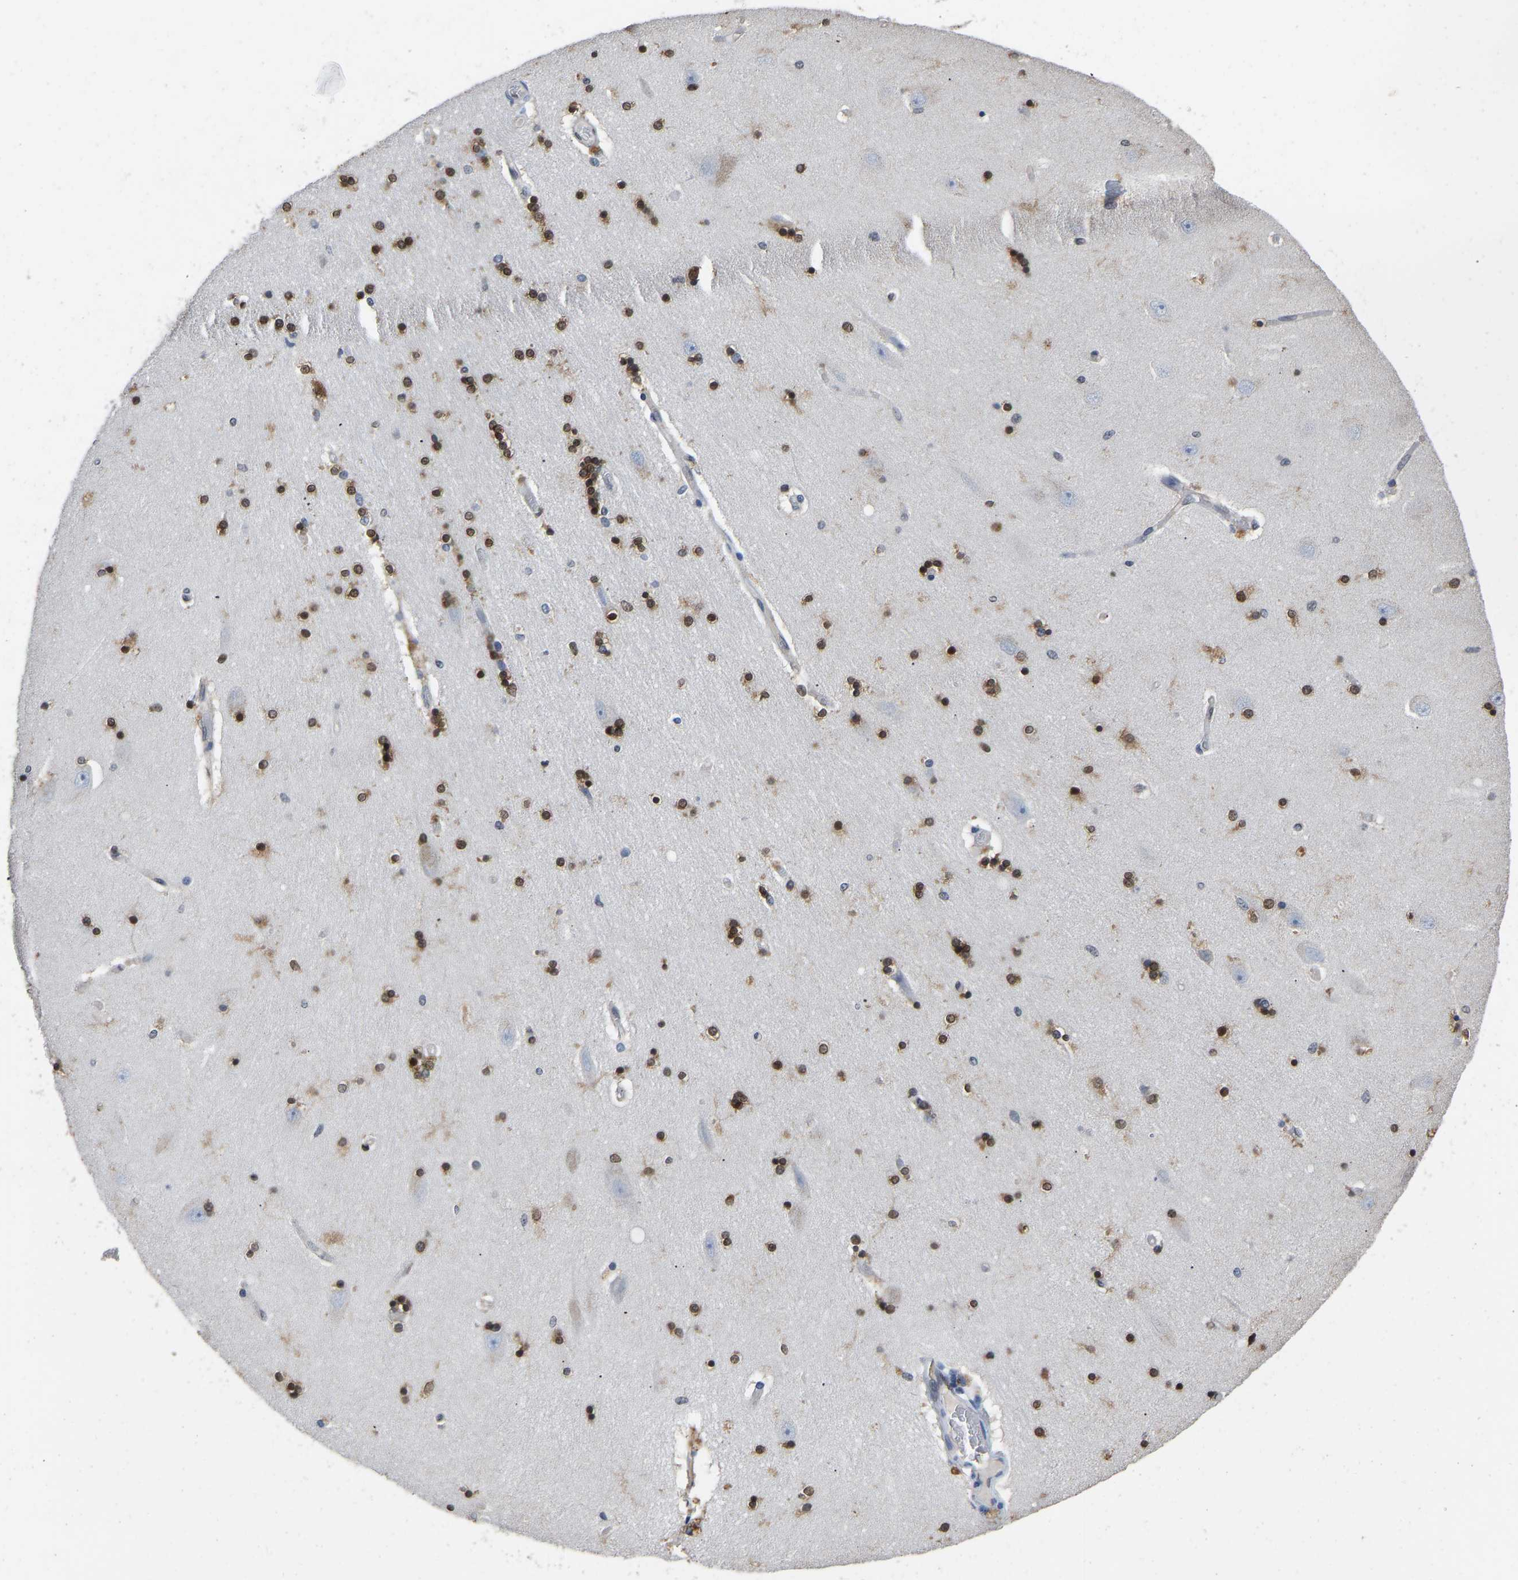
{"staining": {"intensity": "moderate", "quantity": ">75%", "location": "nuclear"}, "tissue": "hippocampus", "cell_type": "Glial cells", "image_type": "normal", "snomed": [{"axis": "morphology", "description": "Normal tissue, NOS"}, {"axis": "topography", "description": "Hippocampus"}], "caption": "Protein analysis of unremarkable hippocampus displays moderate nuclear positivity in approximately >75% of glial cells. The staining is performed using DAB brown chromogen to label protein expression. The nuclei are counter-stained blue using hematoxylin.", "gene": "QKI", "patient": {"sex": "female", "age": 54}}